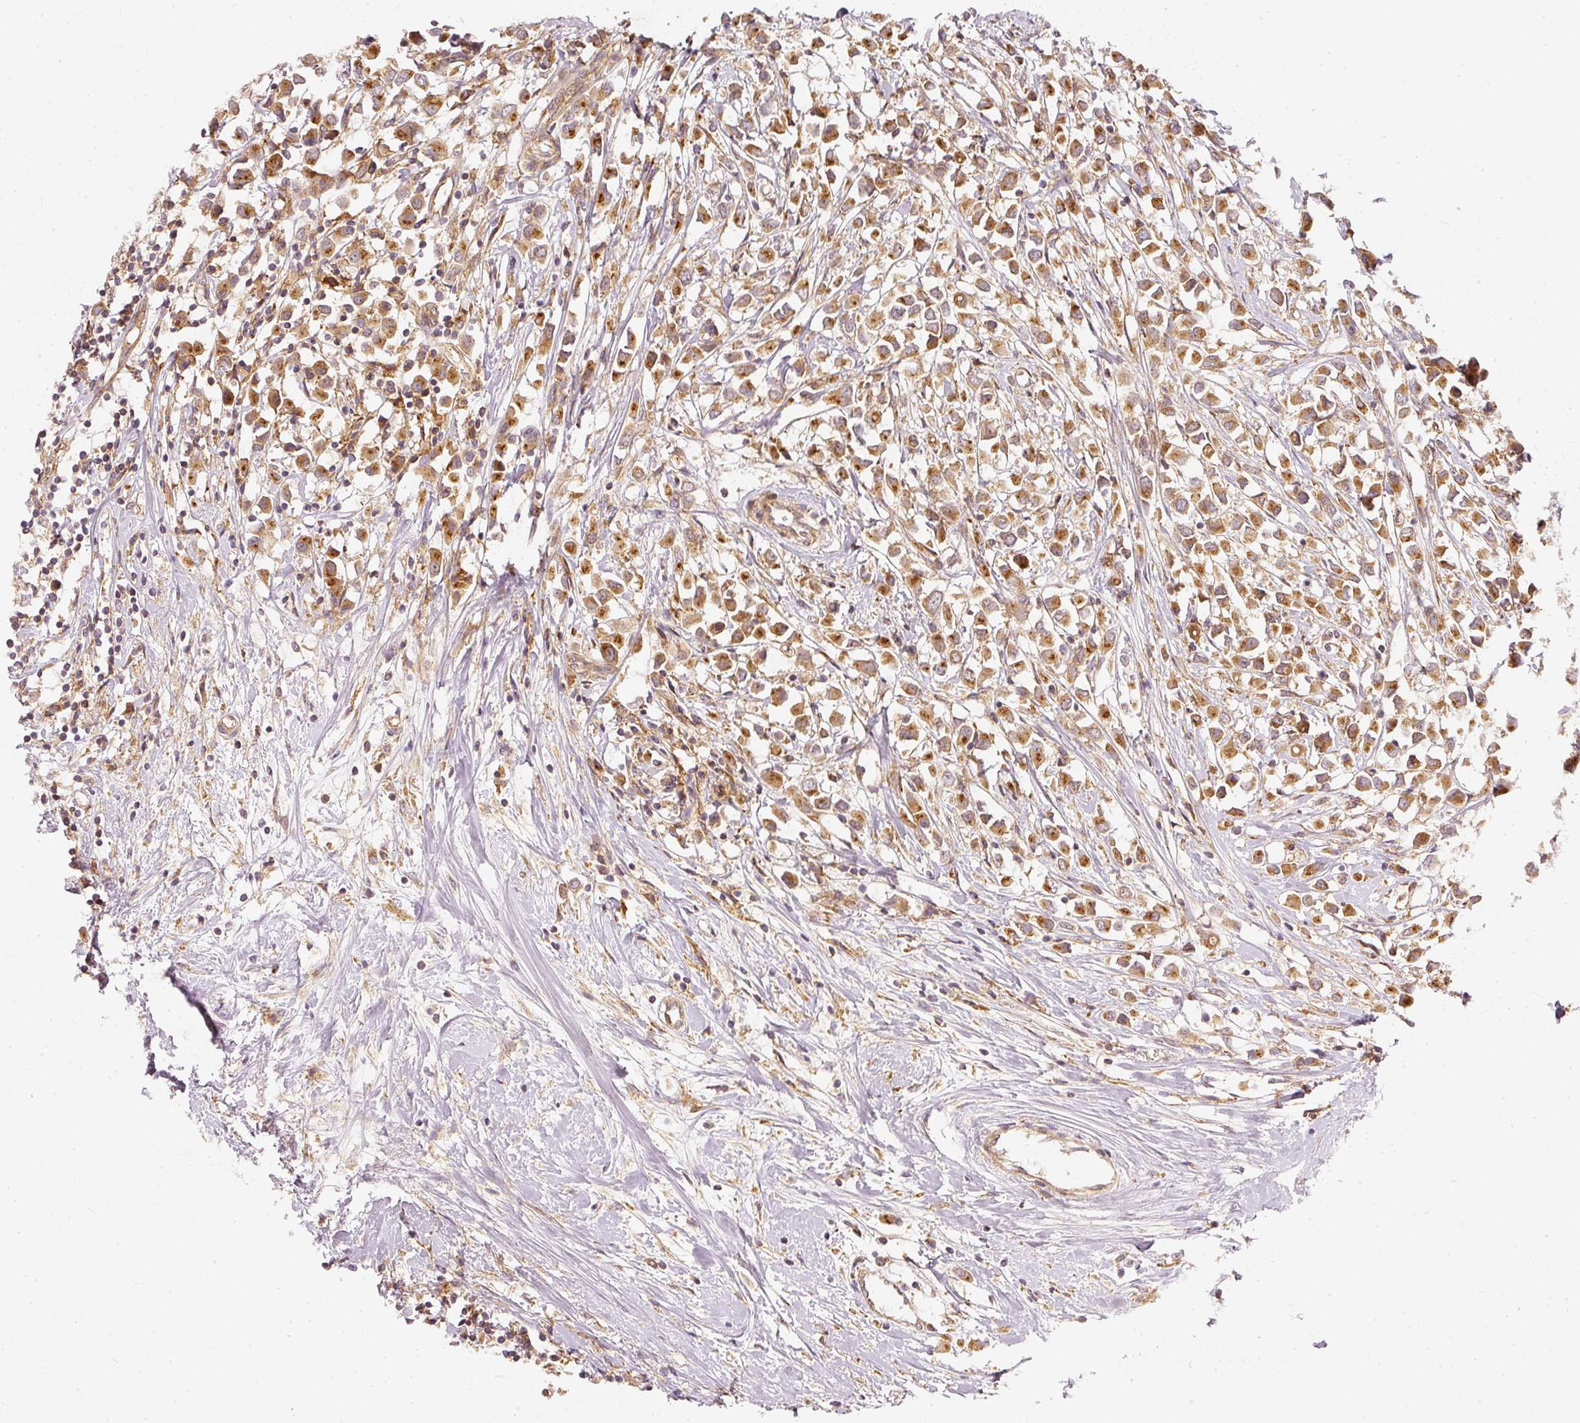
{"staining": {"intensity": "moderate", "quantity": ">75%", "location": "cytoplasmic/membranous"}, "tissue": "breast cancer", "cell_type": "Tumor cells", "image_type": "cancer", "snomed": [{"axis": "morphology", "description": "Duct carcinoma"}, {"axis": "topography", "description": "Breast"}], "caption": "The photomicrograph reveals immunohistochemical staining of breast cancer (invasive ductal carcinoma). There is moderate cytoplasmic/membranous positivity is identified in about >75% of tumor cells.", "gene": "ZNF580", "patient": {"sex": "female", "age": 61}}